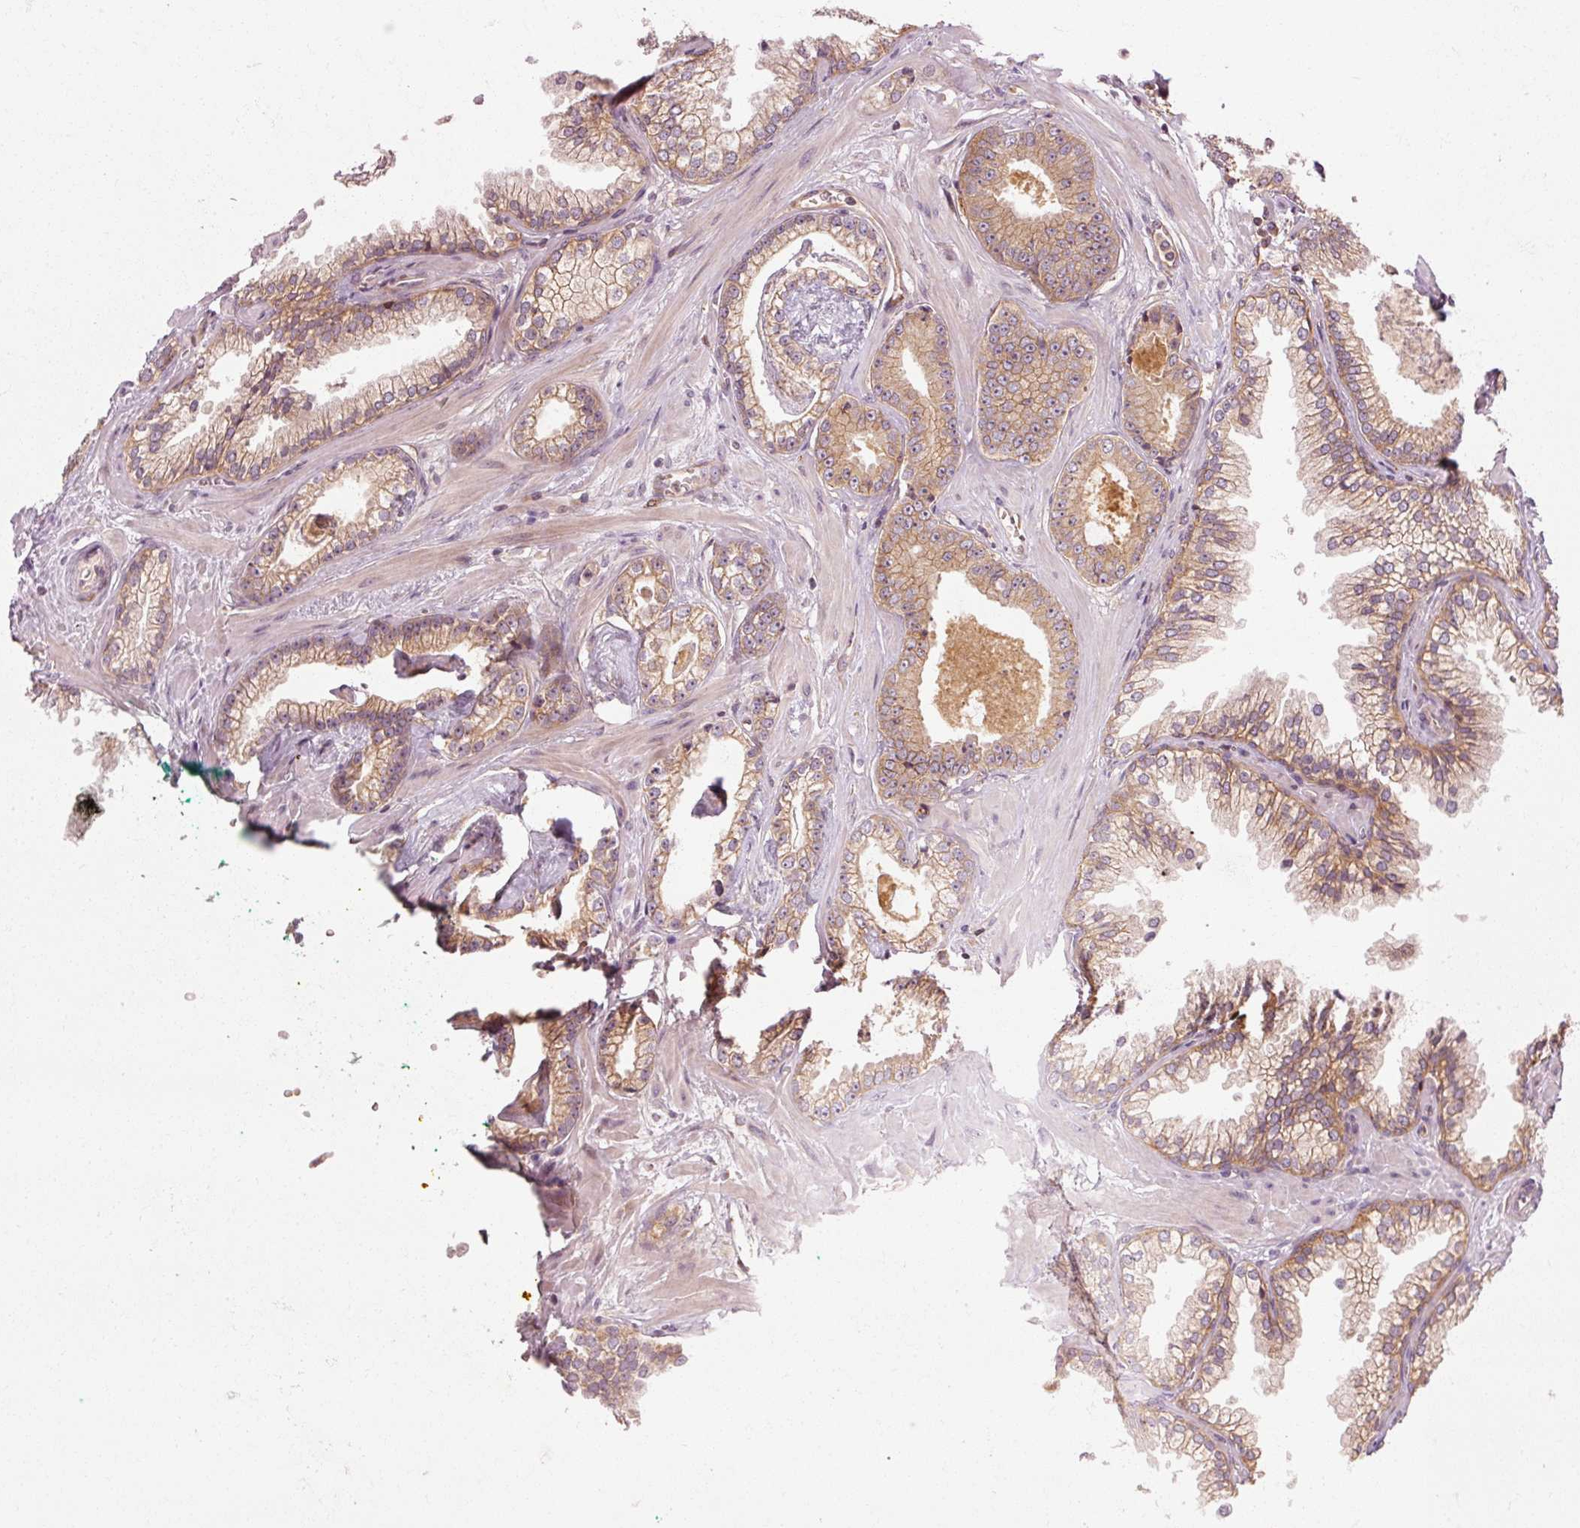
{"staining": {"intensity": "moderate", "quantity": ">75%", "location": "cytoplasmic/membranous"}, "tissue": "prostate cancer", "cell_type": "Tumor cells", "image_type": "cancer", "snomed": [{"axis": "morphology", "description": "Adenocarcinoma, Low grade"}, {"axis": "topography", "description": "Prostate"}], "caption": "Protein expression analysis of human prostate cancer reveals moderate cytoplasmic/membranous staining in about >75% of tumor cells. Immunohistochemistry stains the protein in brown and the nuclei are stained blue.", "gene": "CTNNA1", "patient": {"sex": "male", "age": 60}}